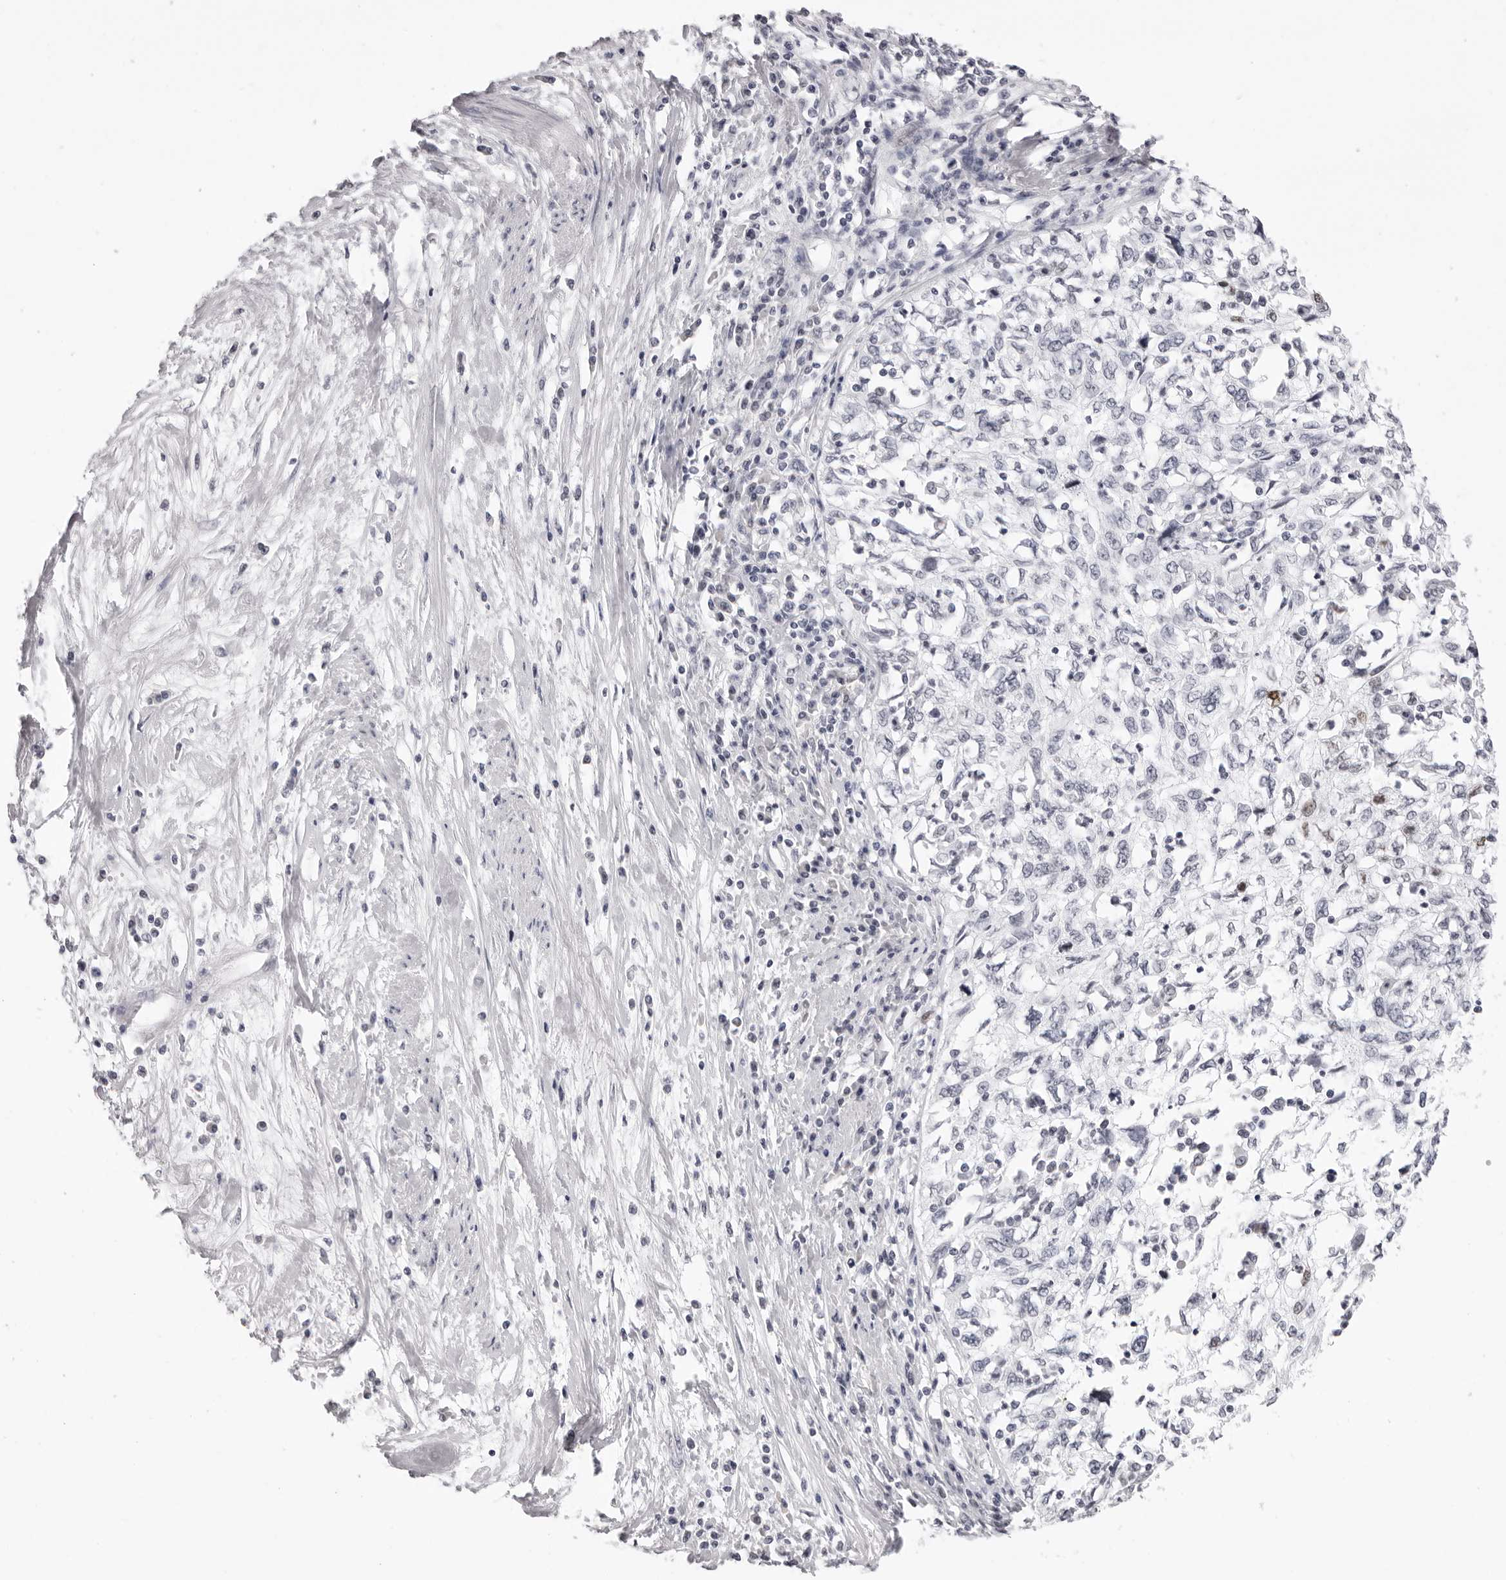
{"staining": {"intensity": "negative", "quantity": "none", "location": "none"}, "tissue": "cervical cancer", "cell_type": "Tumor cells", "image_type": "cancer", "snomed": [{"axis": "morphology", "description": "Squamous cell carcinoma, NOS"}, {"axis": "topography", "description": "Cervix"}], "caption": "Tumor cells show no significant protein positivity in cervical cancer (squamous cell carcinoma).", "gene": "MAFK", "patient": {"sex": "female", "age": 57}}